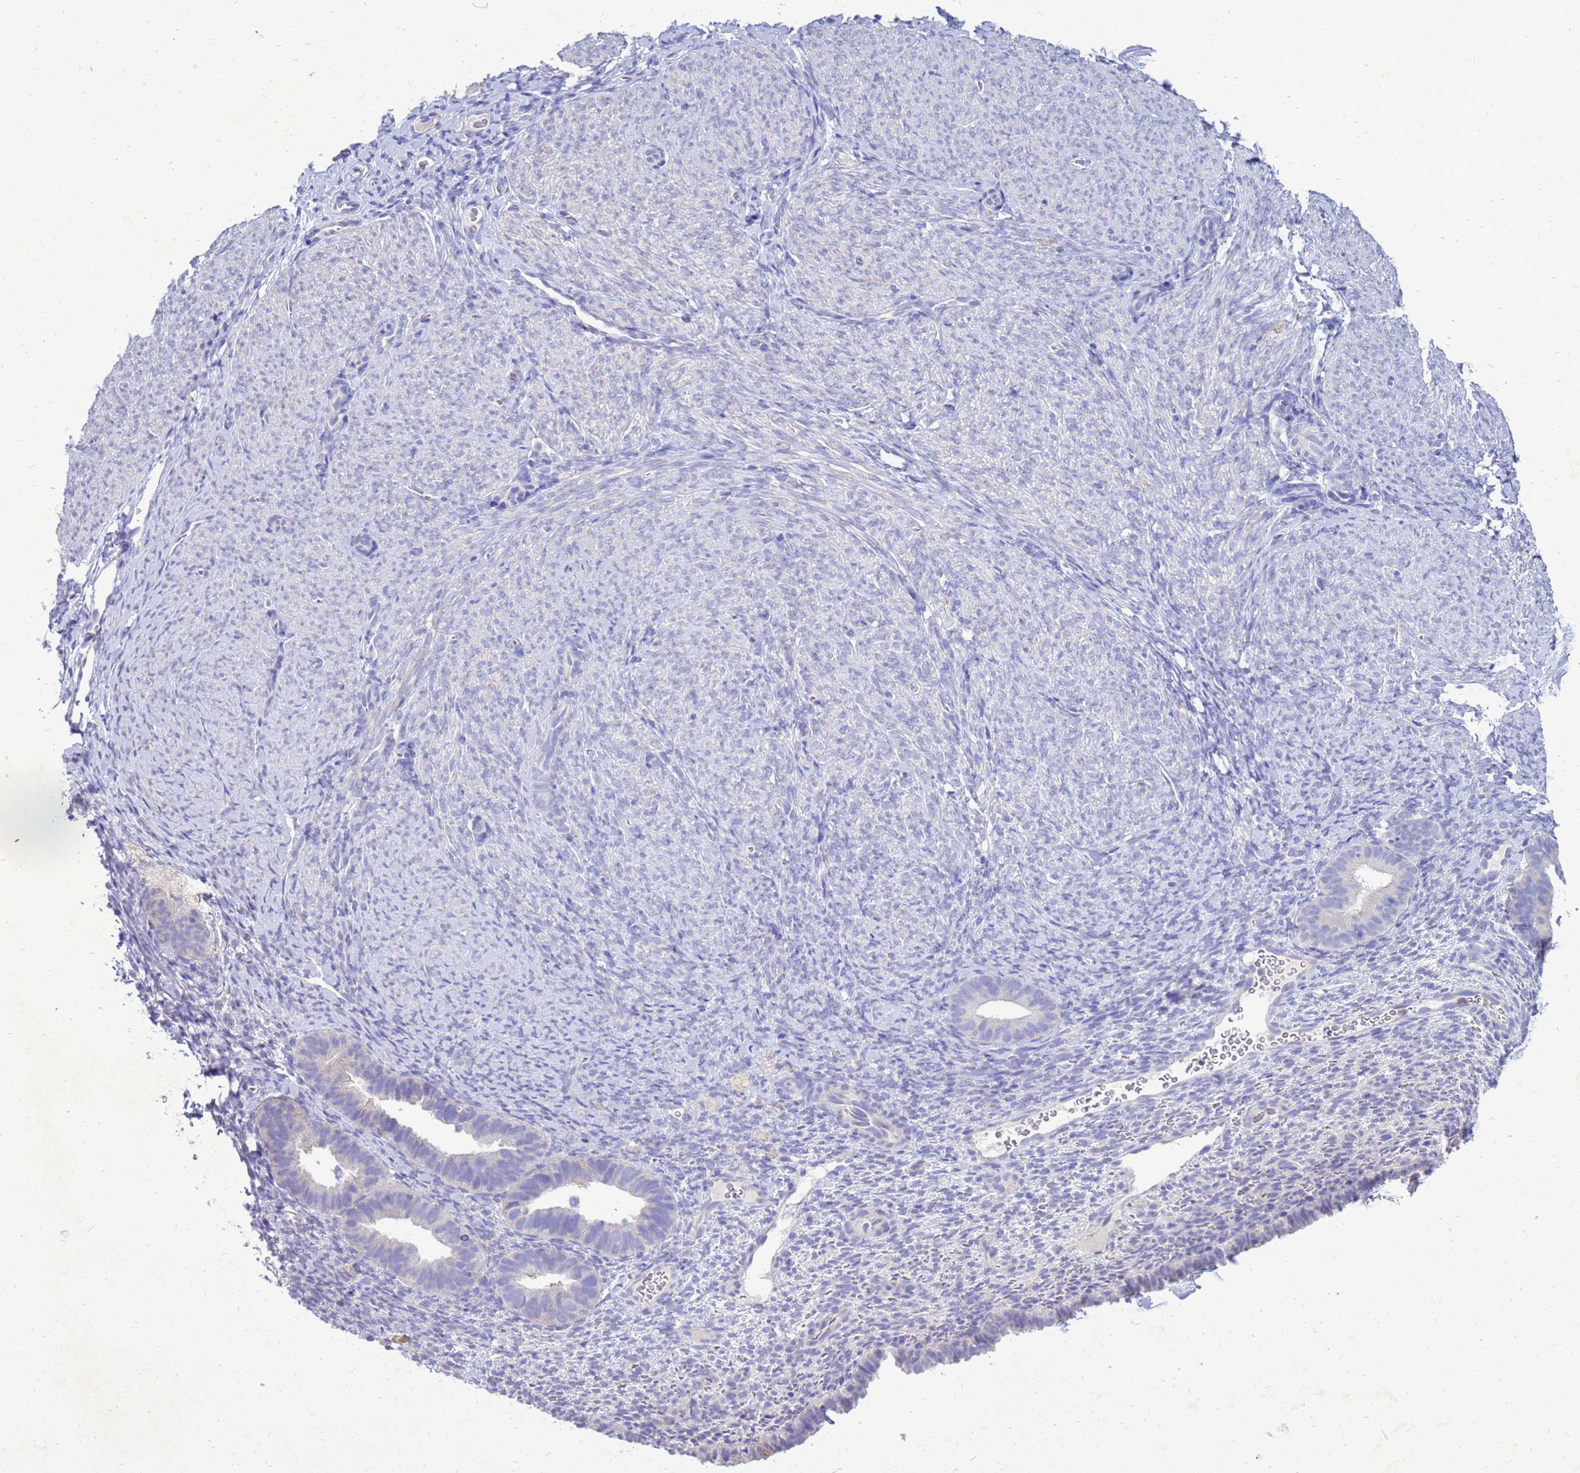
{"staining": {"intensity": "negative", "quantity": "none", "location": "none"}, "tissue": "endometrium", "cell_type": "Cells in endometrial stroma", "image_type": "normal", "snomed": [{"axis": "morphology", "description": "Normal tissue, NOS"}, {"axis": "topography", "description": "Endometrium"}], "caption": "Immunohistochemistry (IHC) micrograph of unremarkable human endometrium stained for a protein (brown), which shows no expression in cells in endometrial stroma.", "gene": "AKR1C1", "patient": {"sex": "female", "age": 65}}